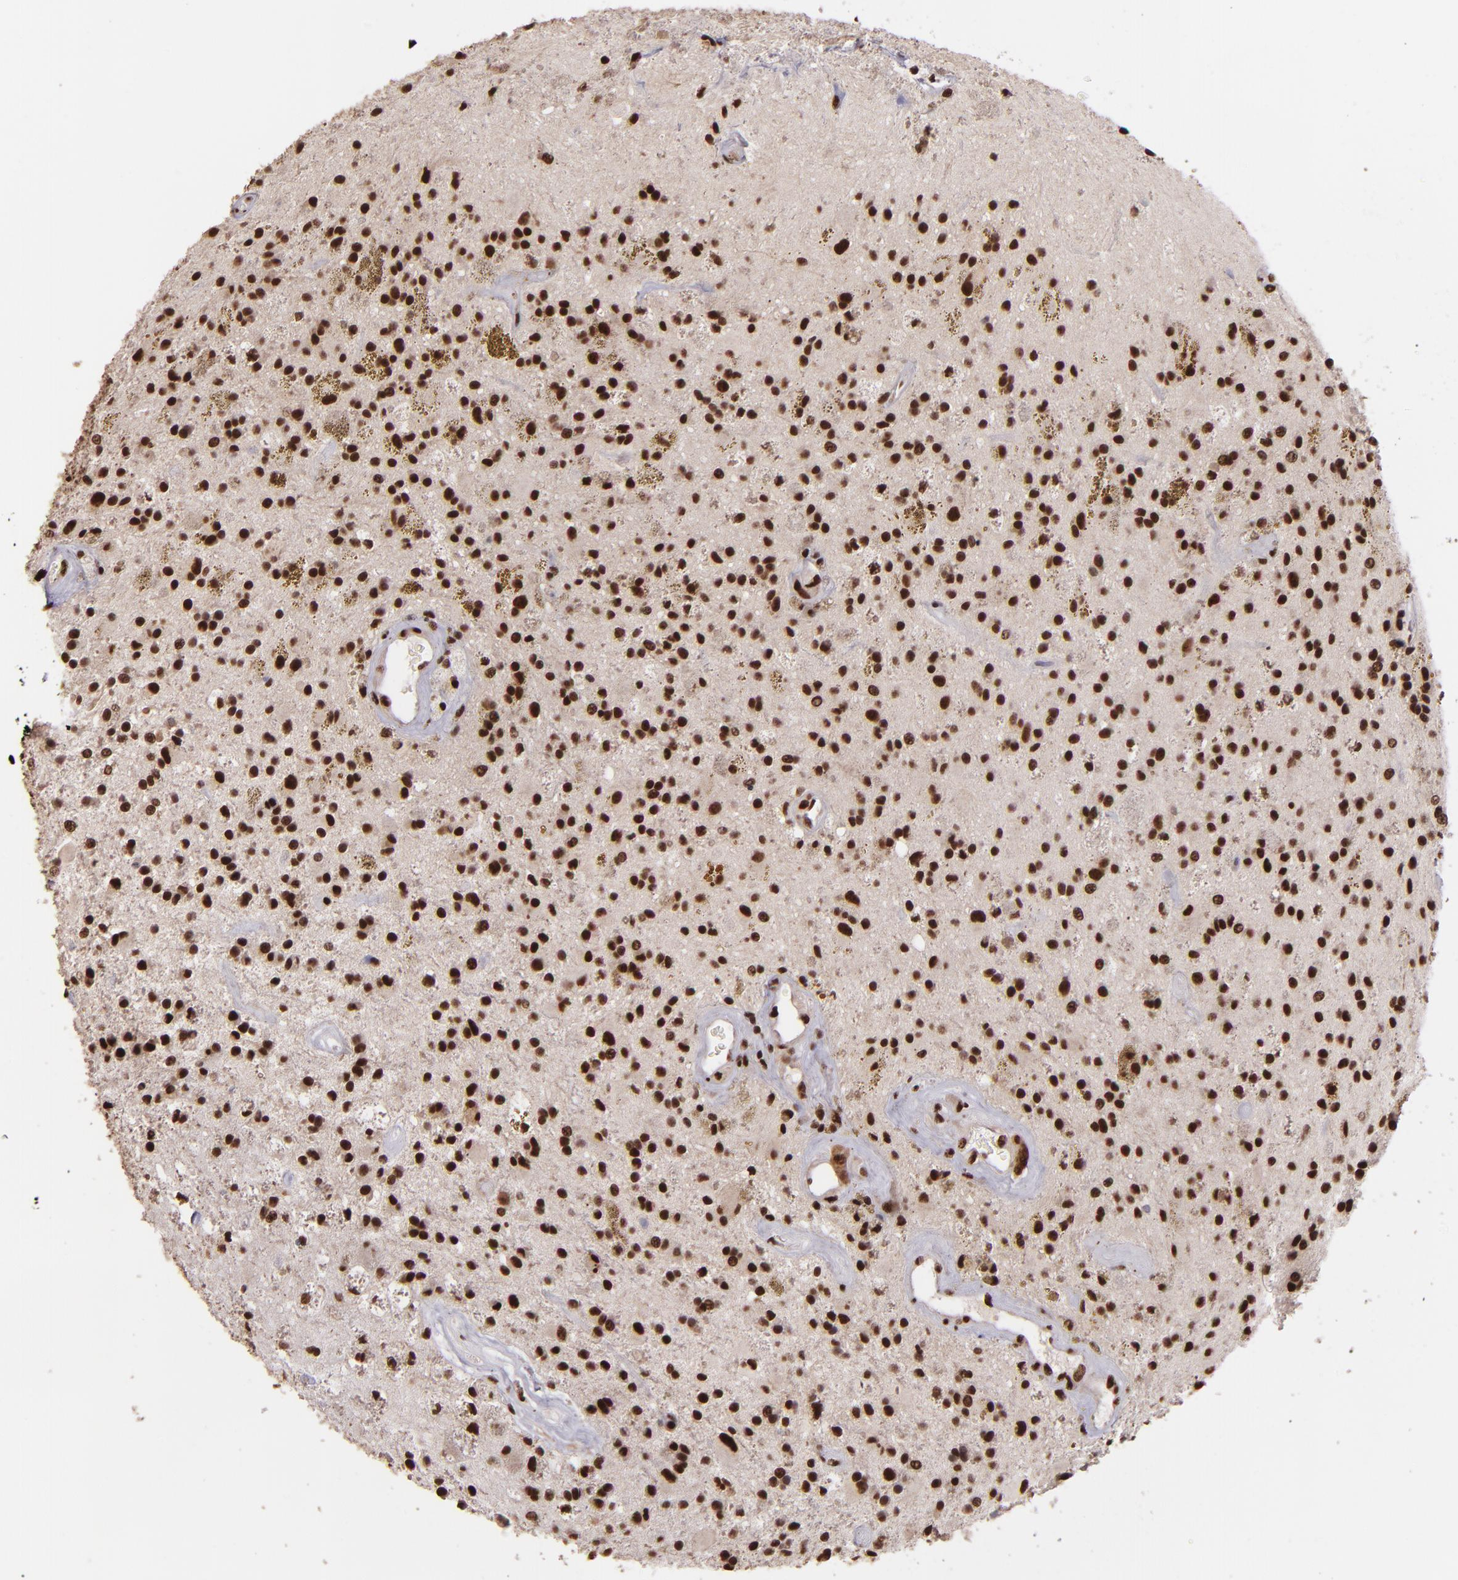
{"staining": {"intensity": "strong", "quantity": ">75%", "location": "nuclear"}, "tissue": "glioma", "cell_type": "Tumor cells", "image_type": "cancer", "snomed": [{"axis": "morphology", "description": "Glioma, malignant, Low grade"}, {"axis": "topography", "description": "Brain"}], "caption": "Tumor cells show high levels of strong nuclear positivity in approximately >75% of cells in human malignant glioma (low-grade).", "gene": "PQBP1", "patient": {"sex": "male", "age": 58}}